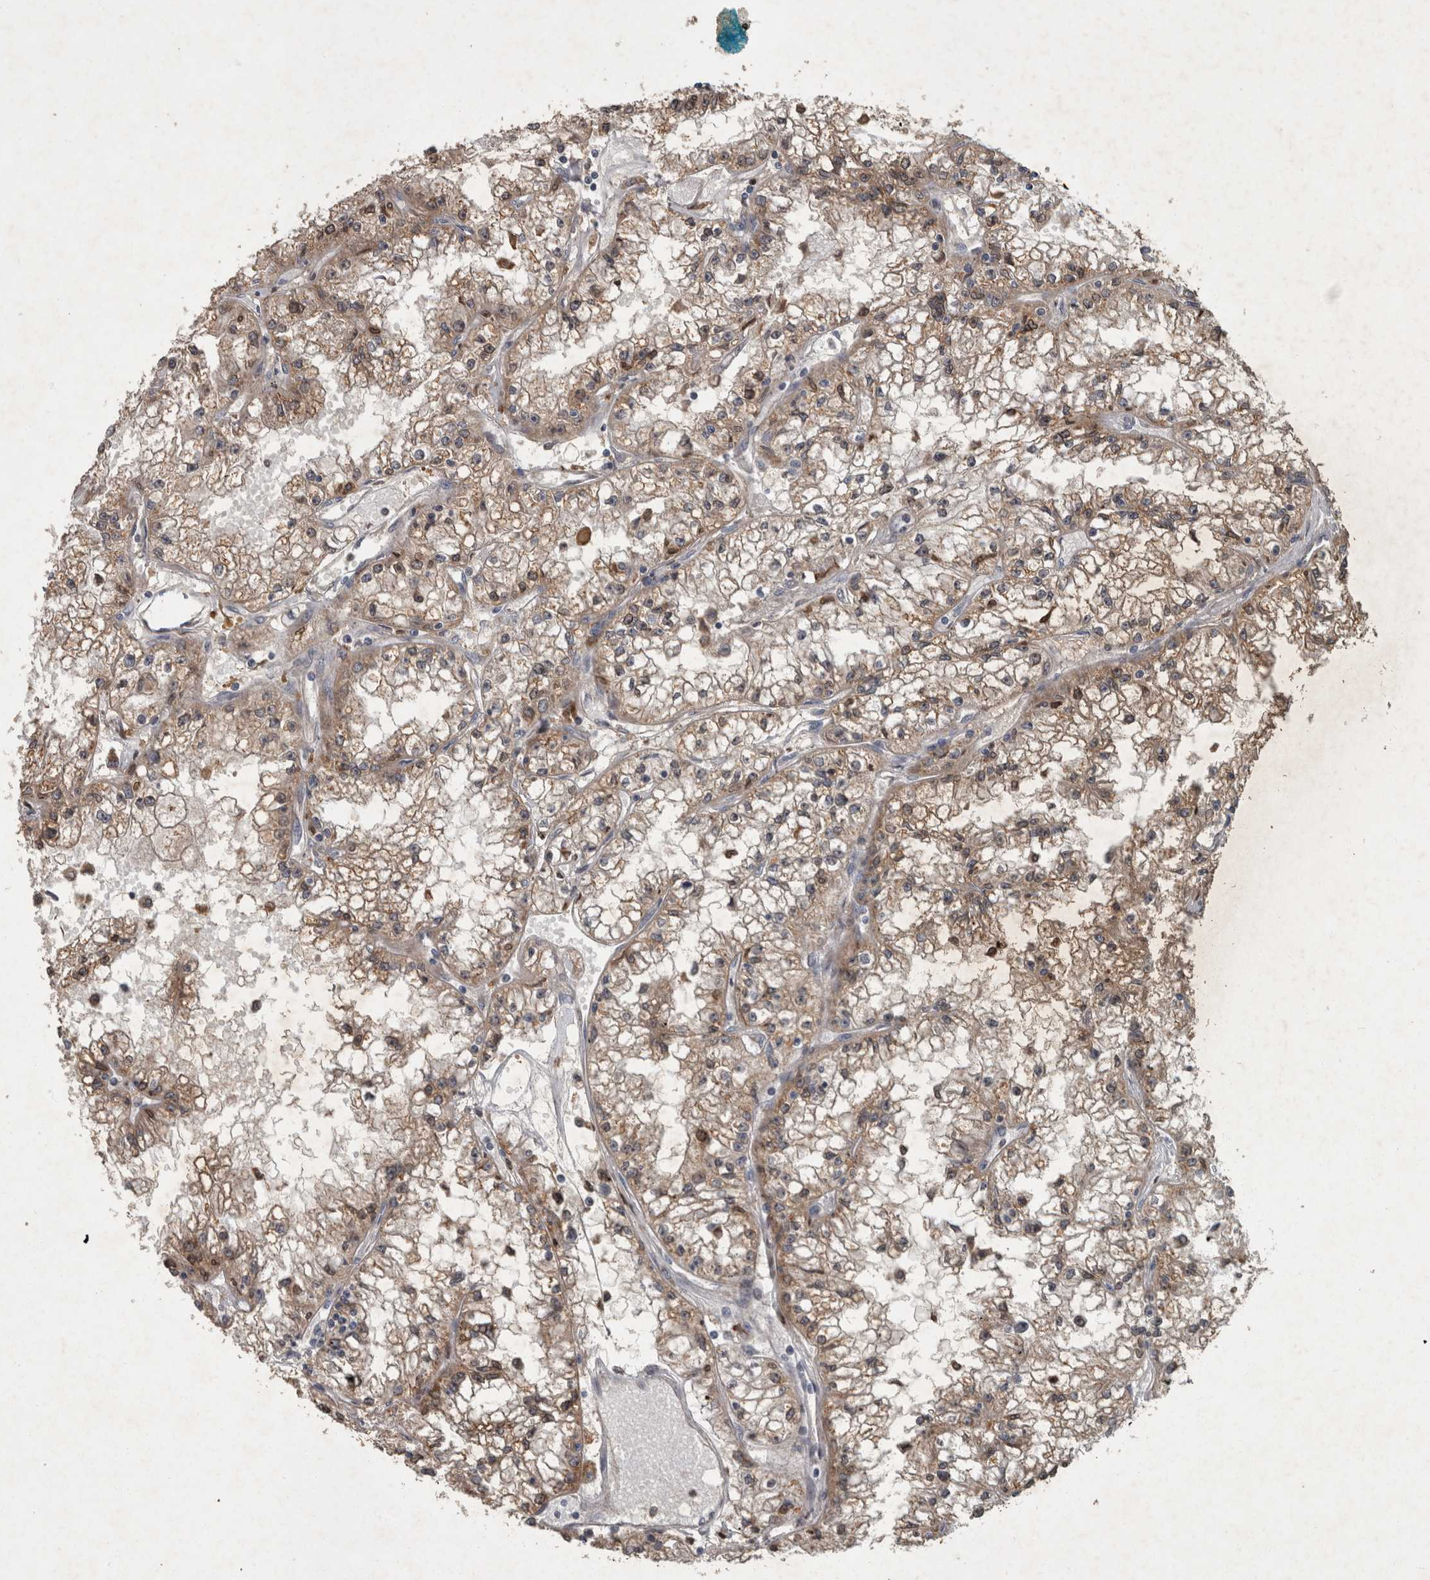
{"staining": {"intensity": "weak", "quantity": ">75%", "location": "cytoplasmic/membranous"}, "tissue": "renal cancer", "cell_type": "Tumor cells", "image_type": "cancer", "snomed": [{"axis": "morphology", "description": "Adenocarcinoma, NOS"}, {"axis": "topography", "description": "Kidney"}], "caption": "IHC (DAB) staining of renal cancer (adenocarcinoma) reveals weak cytoplasmic/membranous protein positivity in approximately >75% of tumor cells.", "gene": "PPP1R3C", "patient": {"sex": "male", "age": 56}}